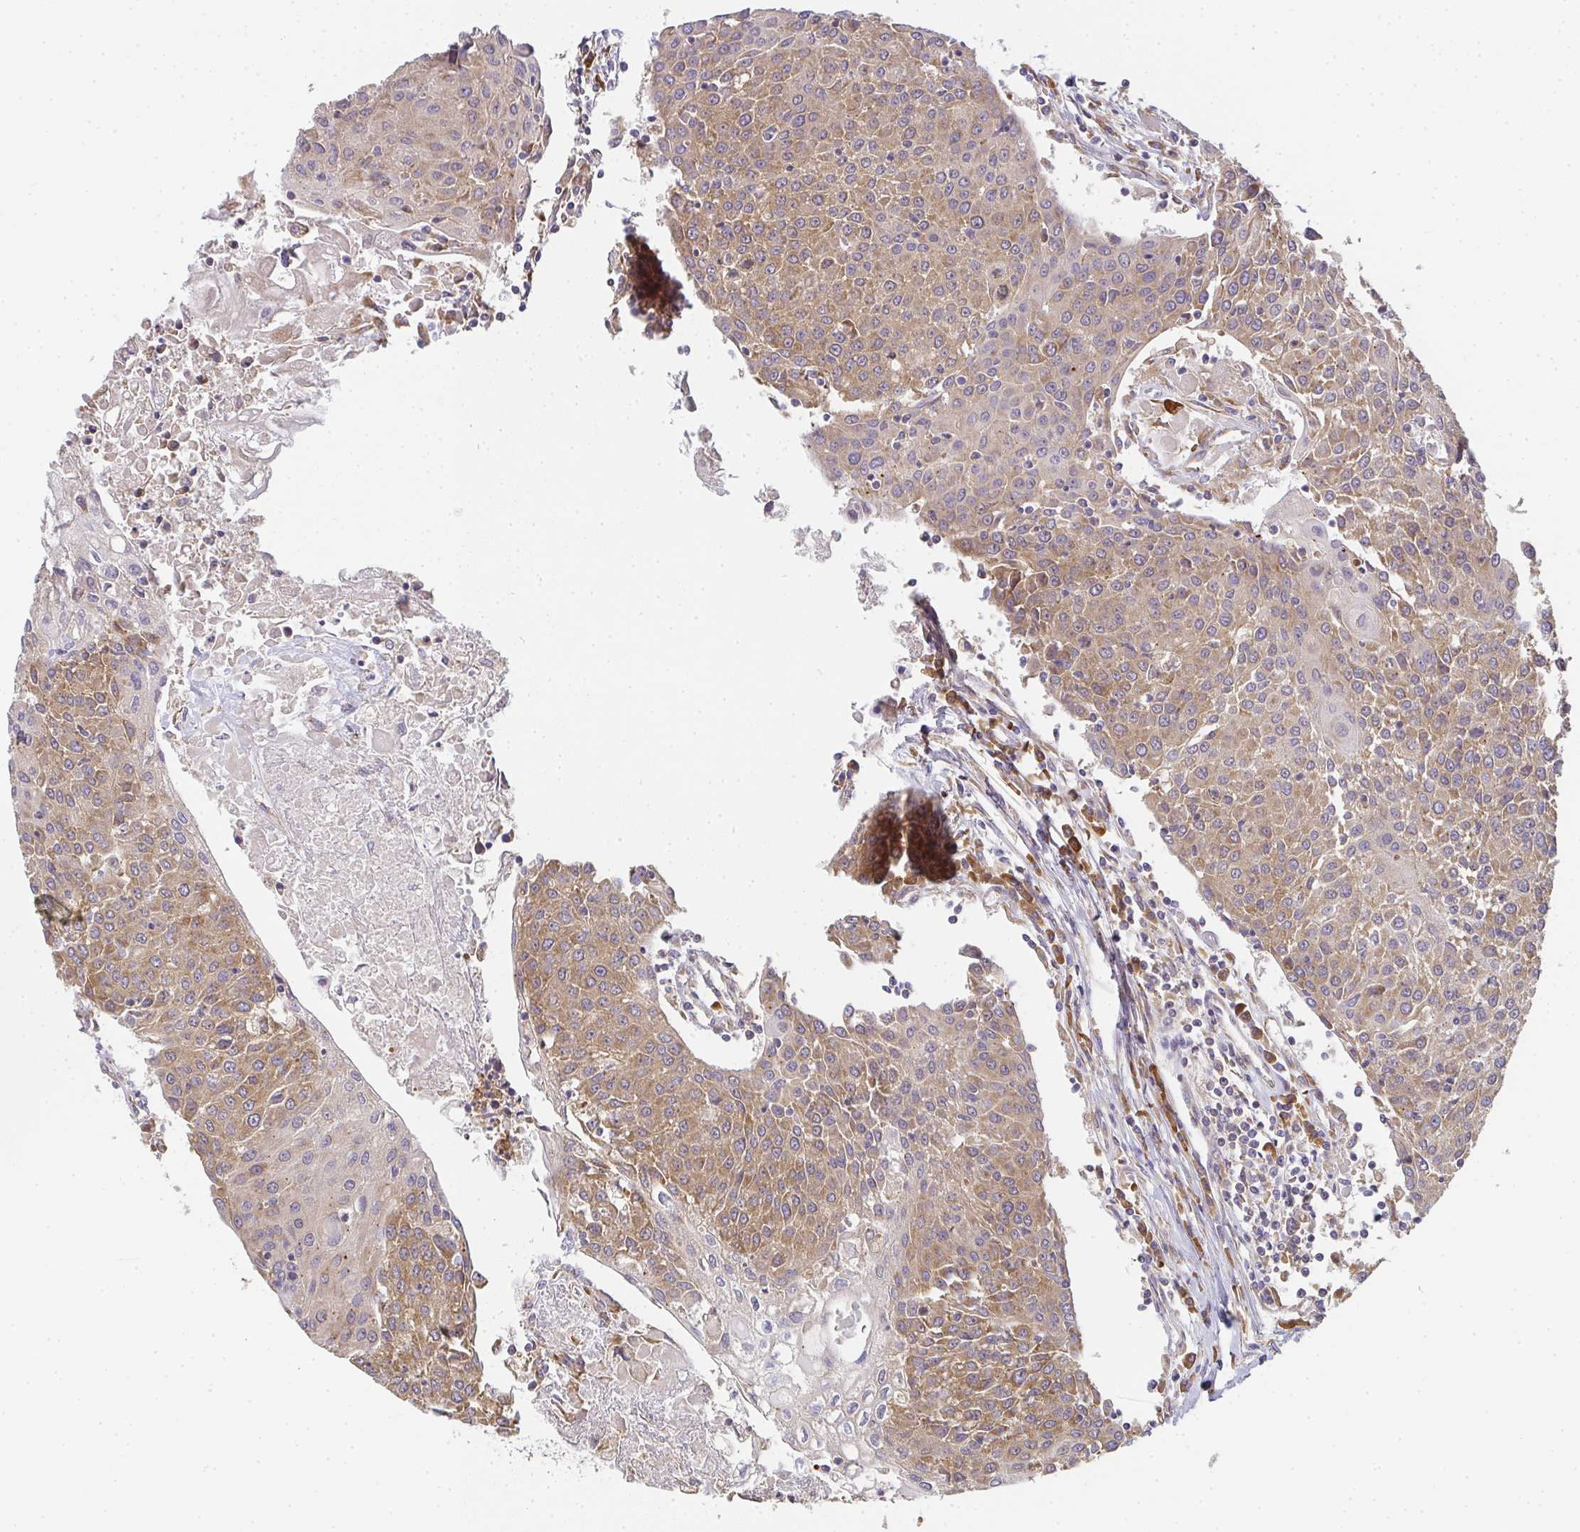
{"staining": {"intensity": "moderate", "quantity": ">75%", "location": "cytoplasmic/membranous"}, "tissue": "urothelial cancer", "cell_type": "Tumor cells", "image_type": "cancer", "snomed": [{"axis": "morphology", "description": "Urothelial carcinoma, High grade"}, {"axis": "topography", "description": "Urinary bladder"}], "caption": "Immunohistochemical staining of urothelial cancer exhibits medium levels of moderate cytoplasmic/membranous expression in about >75% of tumor cells.", "gene": "SLC35B3", "patient": {"sex": "female", "age": 85}}